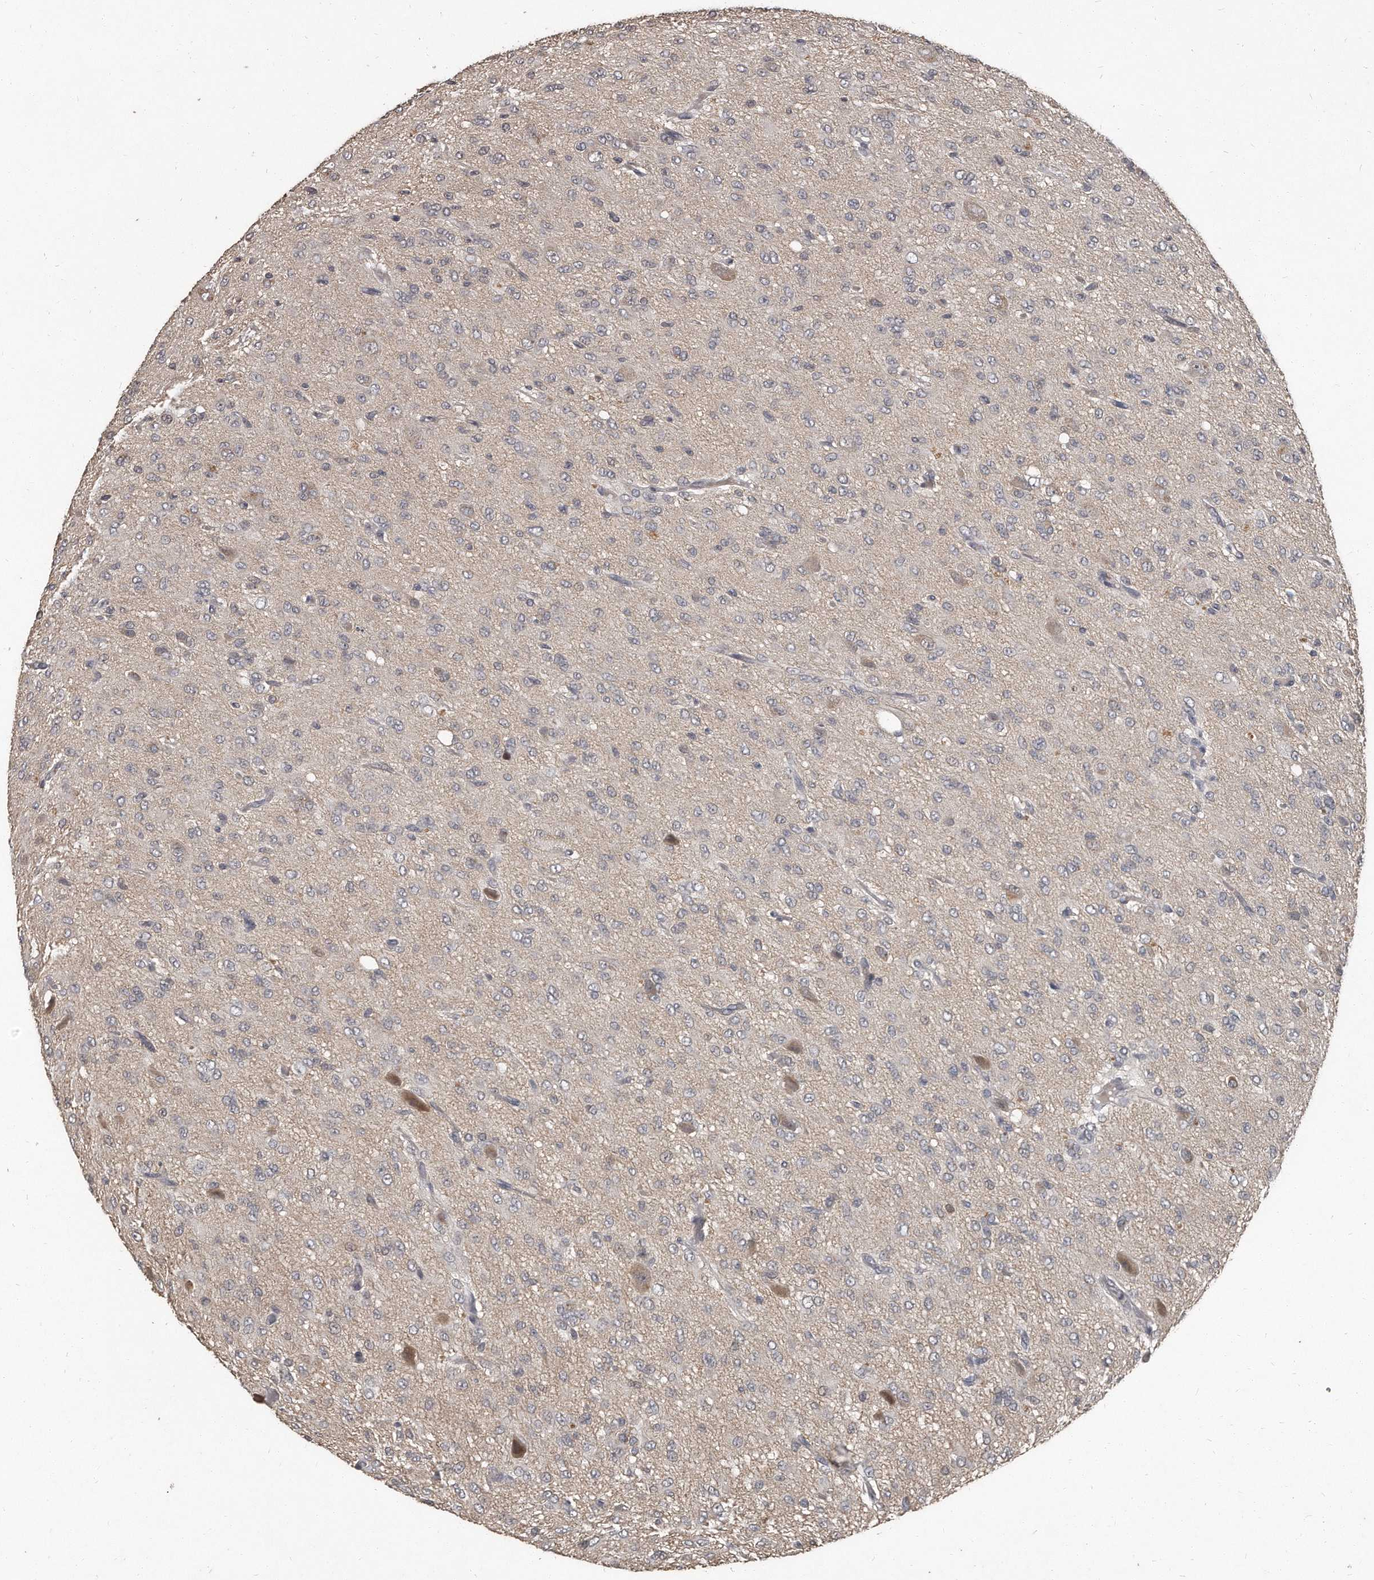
{"staining": {"intensity": "negative", "quantity": "none", "location": "none"}, "tissue": "glioma", "cell_type": "Tumor cells", "image_type": "cancer", "snomed": [{"axis": "morphology", "description": "Glioma, malignant, High grade"}, {"axis": "topography", "description": "Brain"}], "caption": "Immunohistochemistry (IHC) micrograph of glioma stained for a protein (brown), which demonstrates no staining in tumor cells.", "gene": "GRB10", "patient": {"sex": "female", "age": 59}}